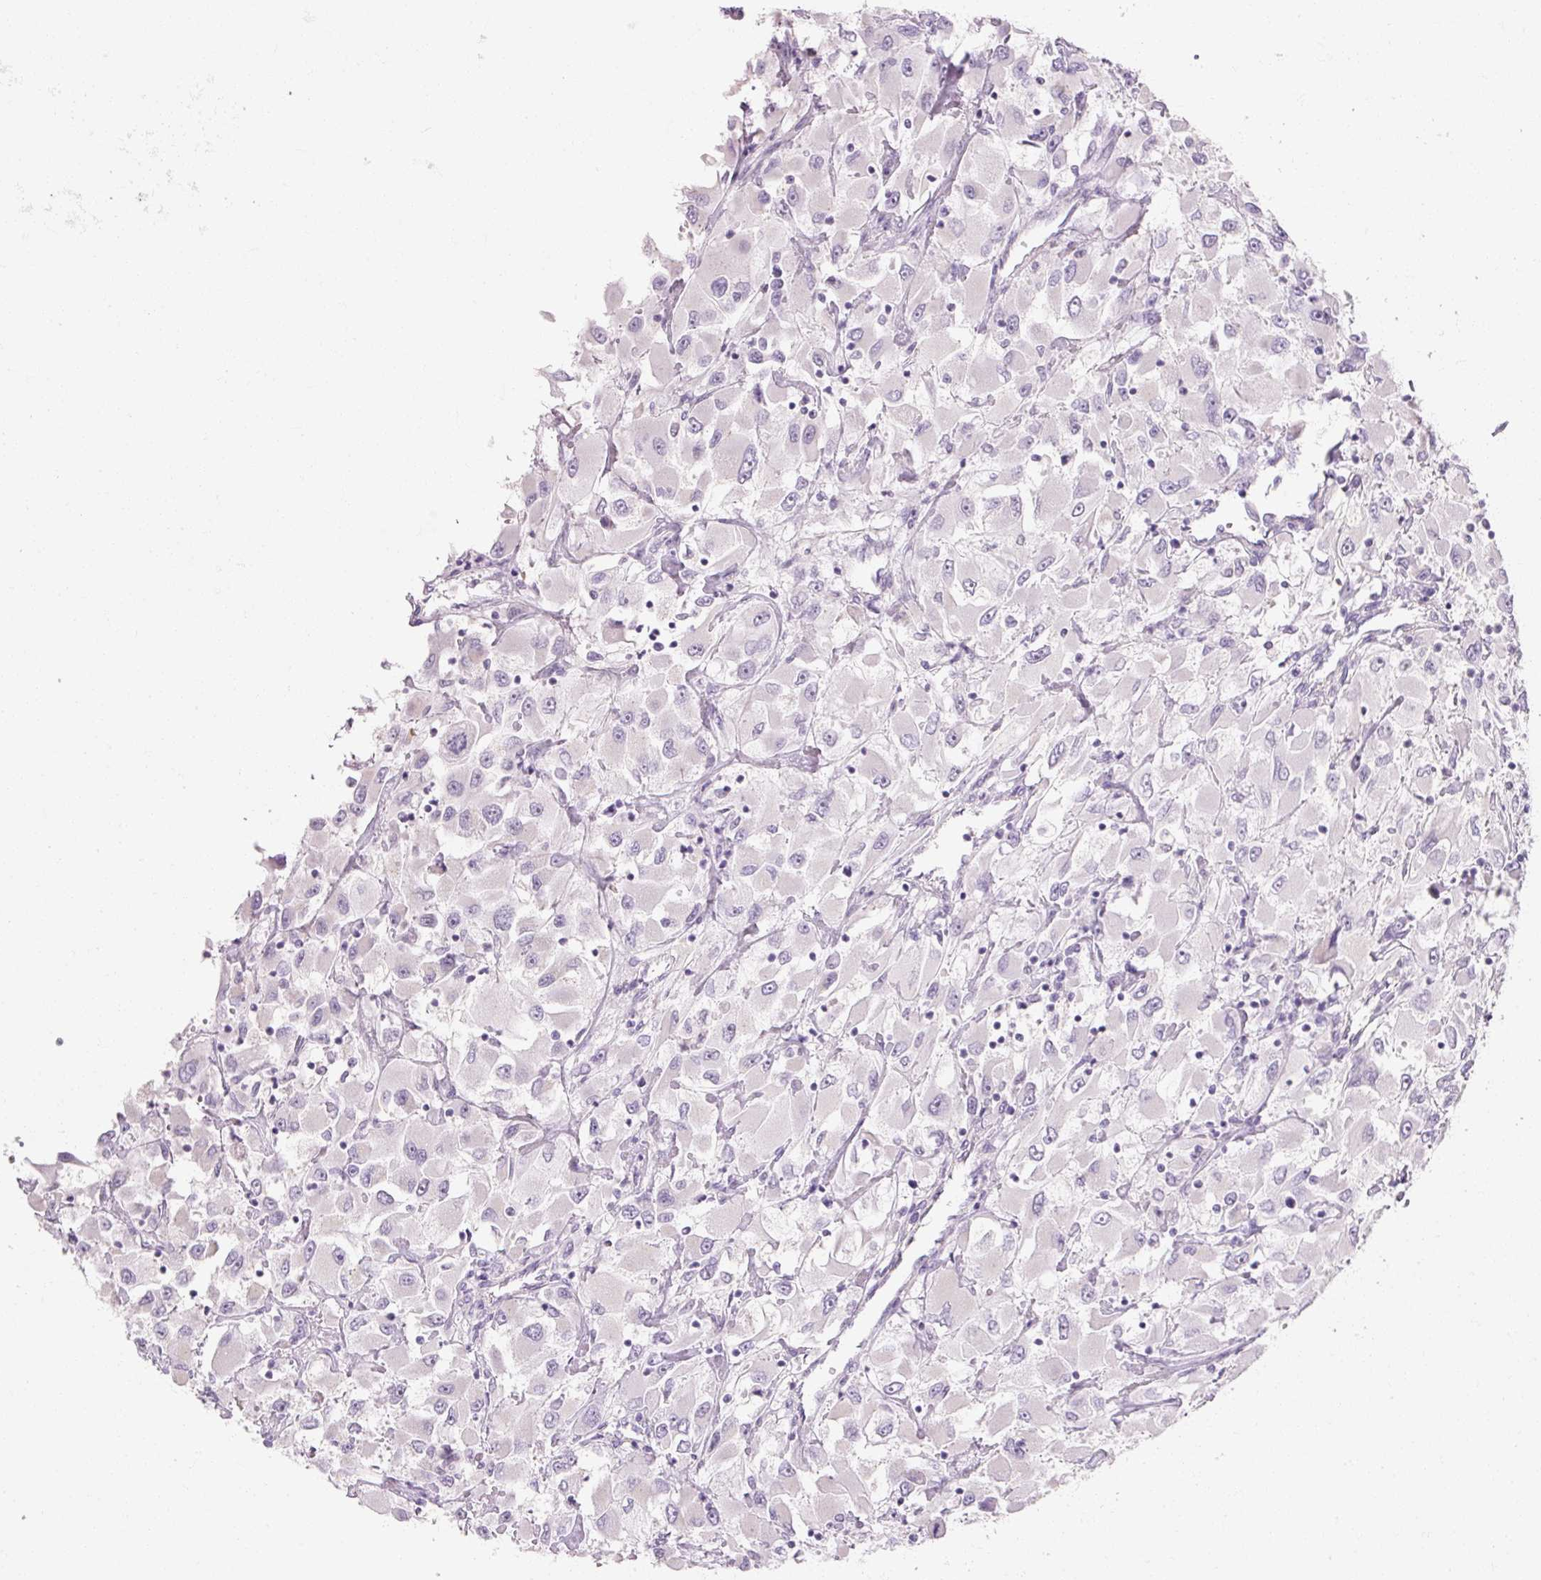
{"staining": {"intensity": "negative", "quantity": "none", "location": "none"}, "tissue": "renal cancer", "cell_type": "Tumor cells", "image_type": "cancer", "snomed": [{"axis": "morphology", "description": "Adenocarcinoma, NOS"}, {"axis": "topography", "description": "Kidney"}], "caption": "DAB (3,3'-diaminobenzidine) immunohistochemical staining of human renal cancer reveals no significant expression in tumor cells.", "gene": "NFE2L3", "patient": {"sex": "female", "age": 52}}